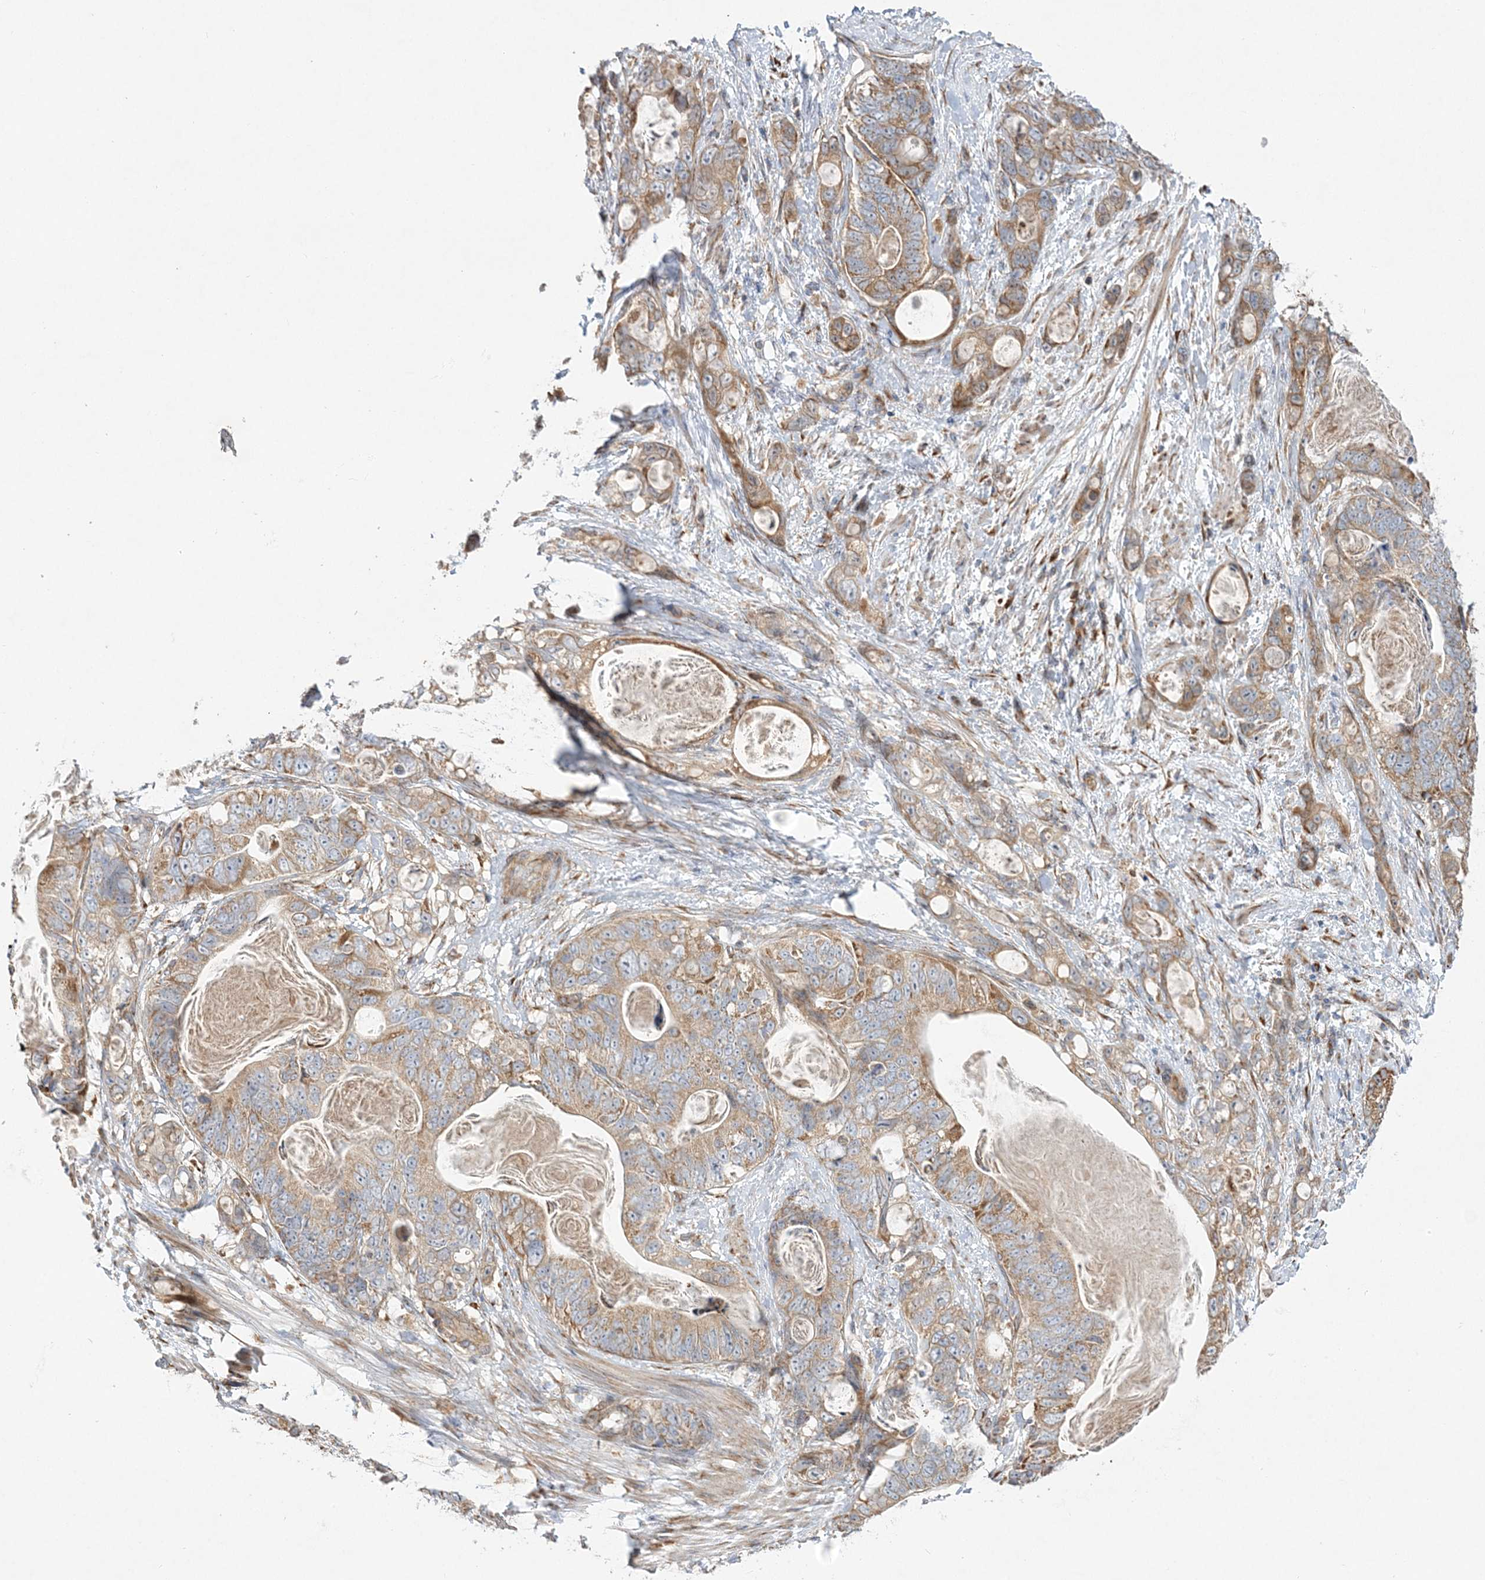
{"staining": {"intensity": "weak", "quantity": ">75%", "location": "cytoplasmic/membranous"}, "tissue": "stomach cancer", "cell_type": "Tumor cells", "image_type": "cancer", "snomed": [{"axis": "morphology", "description": "Normal tissue, NOS"}, {"axis": "morphology", "description": "Adenocarcinoma, NOS"}, {"axis": "topography", "description": "Stomach"}], "caption": "Immunohistochemical staining of human stomach adenocarcinoma shows weak cytoplasmic/membranous protein expression in about >75% of tumor cells. The staining was performed using DAB (3,3'-diaminobenzidine) to visualize the protein expression in brown, while the nuclei were stained in blue with hematoxylin (Magnification: 20x).", "gene": "ZFYVE16", "patient": {"sex": "female", "age": 89}}